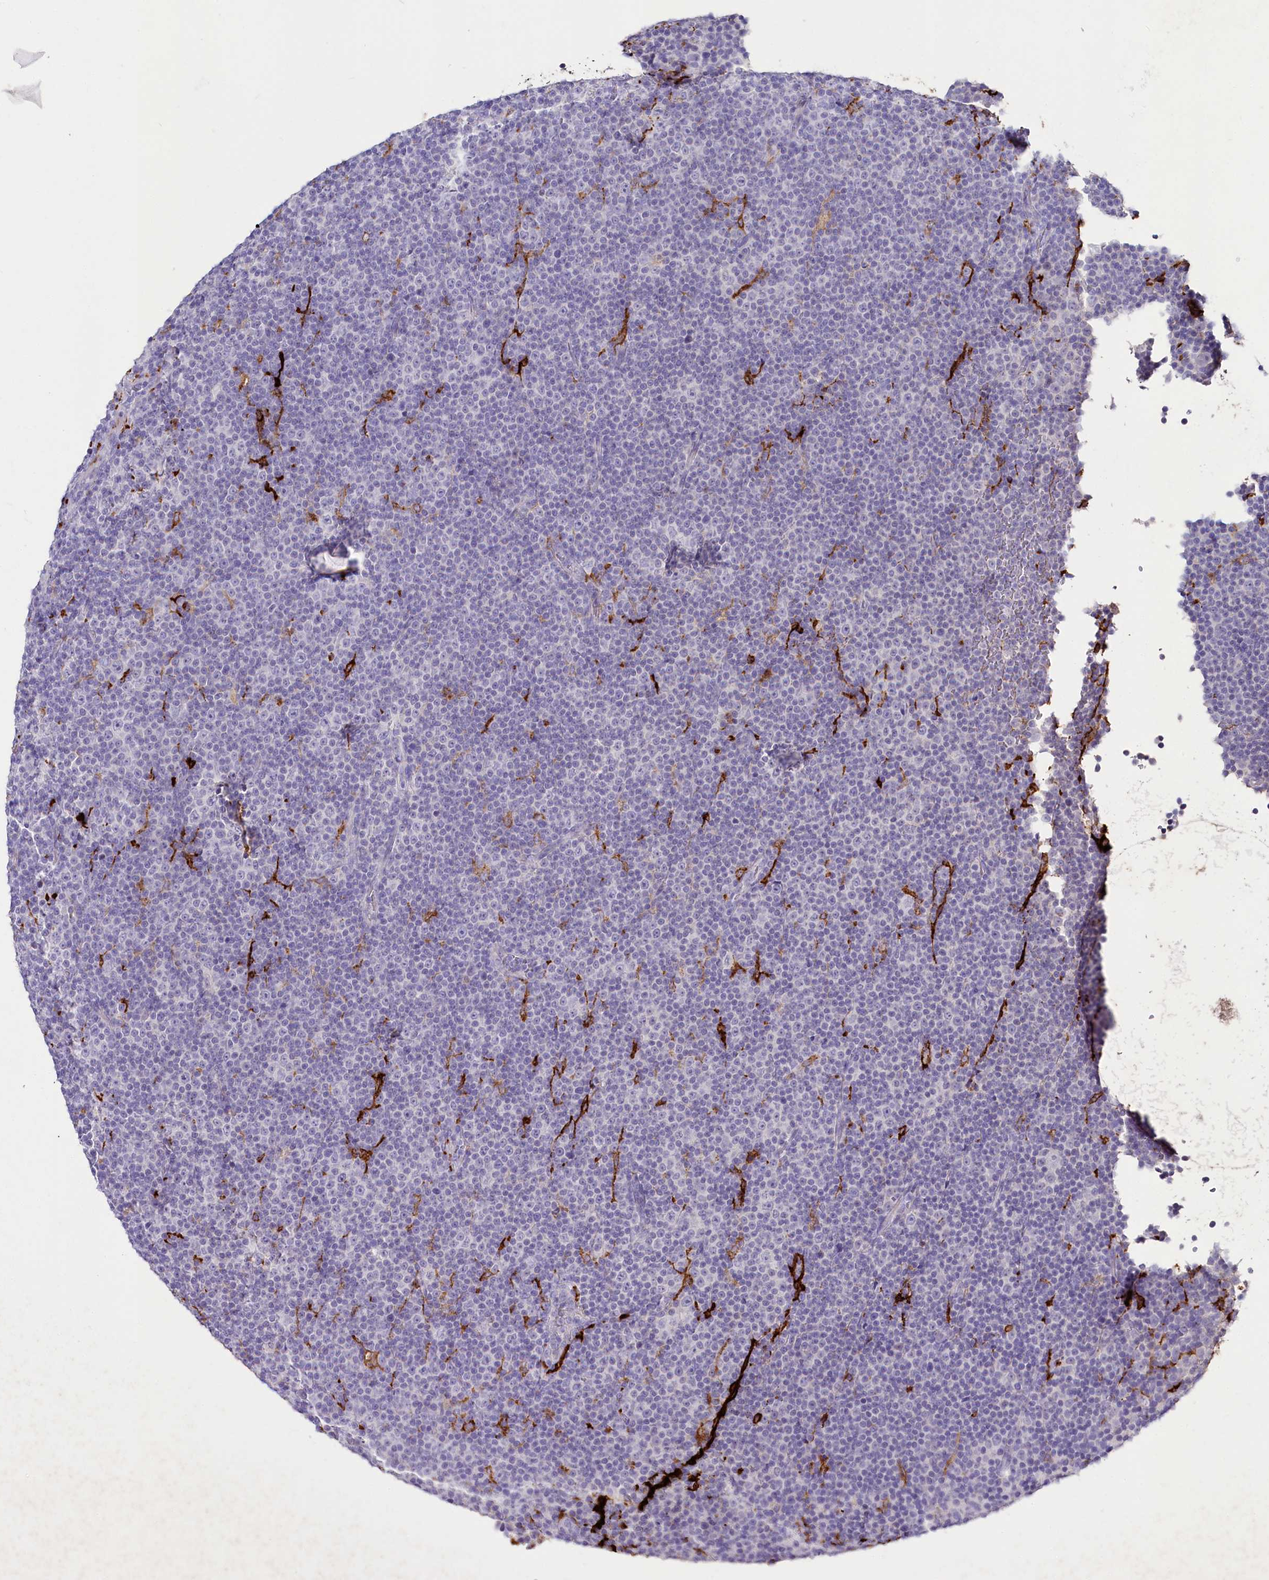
{"staining": {"intensity": "negative", "quantity": "none", "location": "none"}, "tissue": "lymphoma", "cell_type": "Tumor cells", "image_type": "cancer", "snomed": [{"axis": "morphology", "description": "Malignant lymphoma, non-Hodgkin's type, Low grade"}, {"axis": "topography", "description": "Lymph node"}], "caption": "High magnification brightfield microscopy of low-grade malignant lymphoma, non-Hodgkin's type stained with DAB (3,3'-diaminobenzidine) (brown) and counterstained with hematoxylin (blue): tumor cells show no significant expression.", "gene": "CLEC4M", "patient": {"sex": "female", "age": 67}}